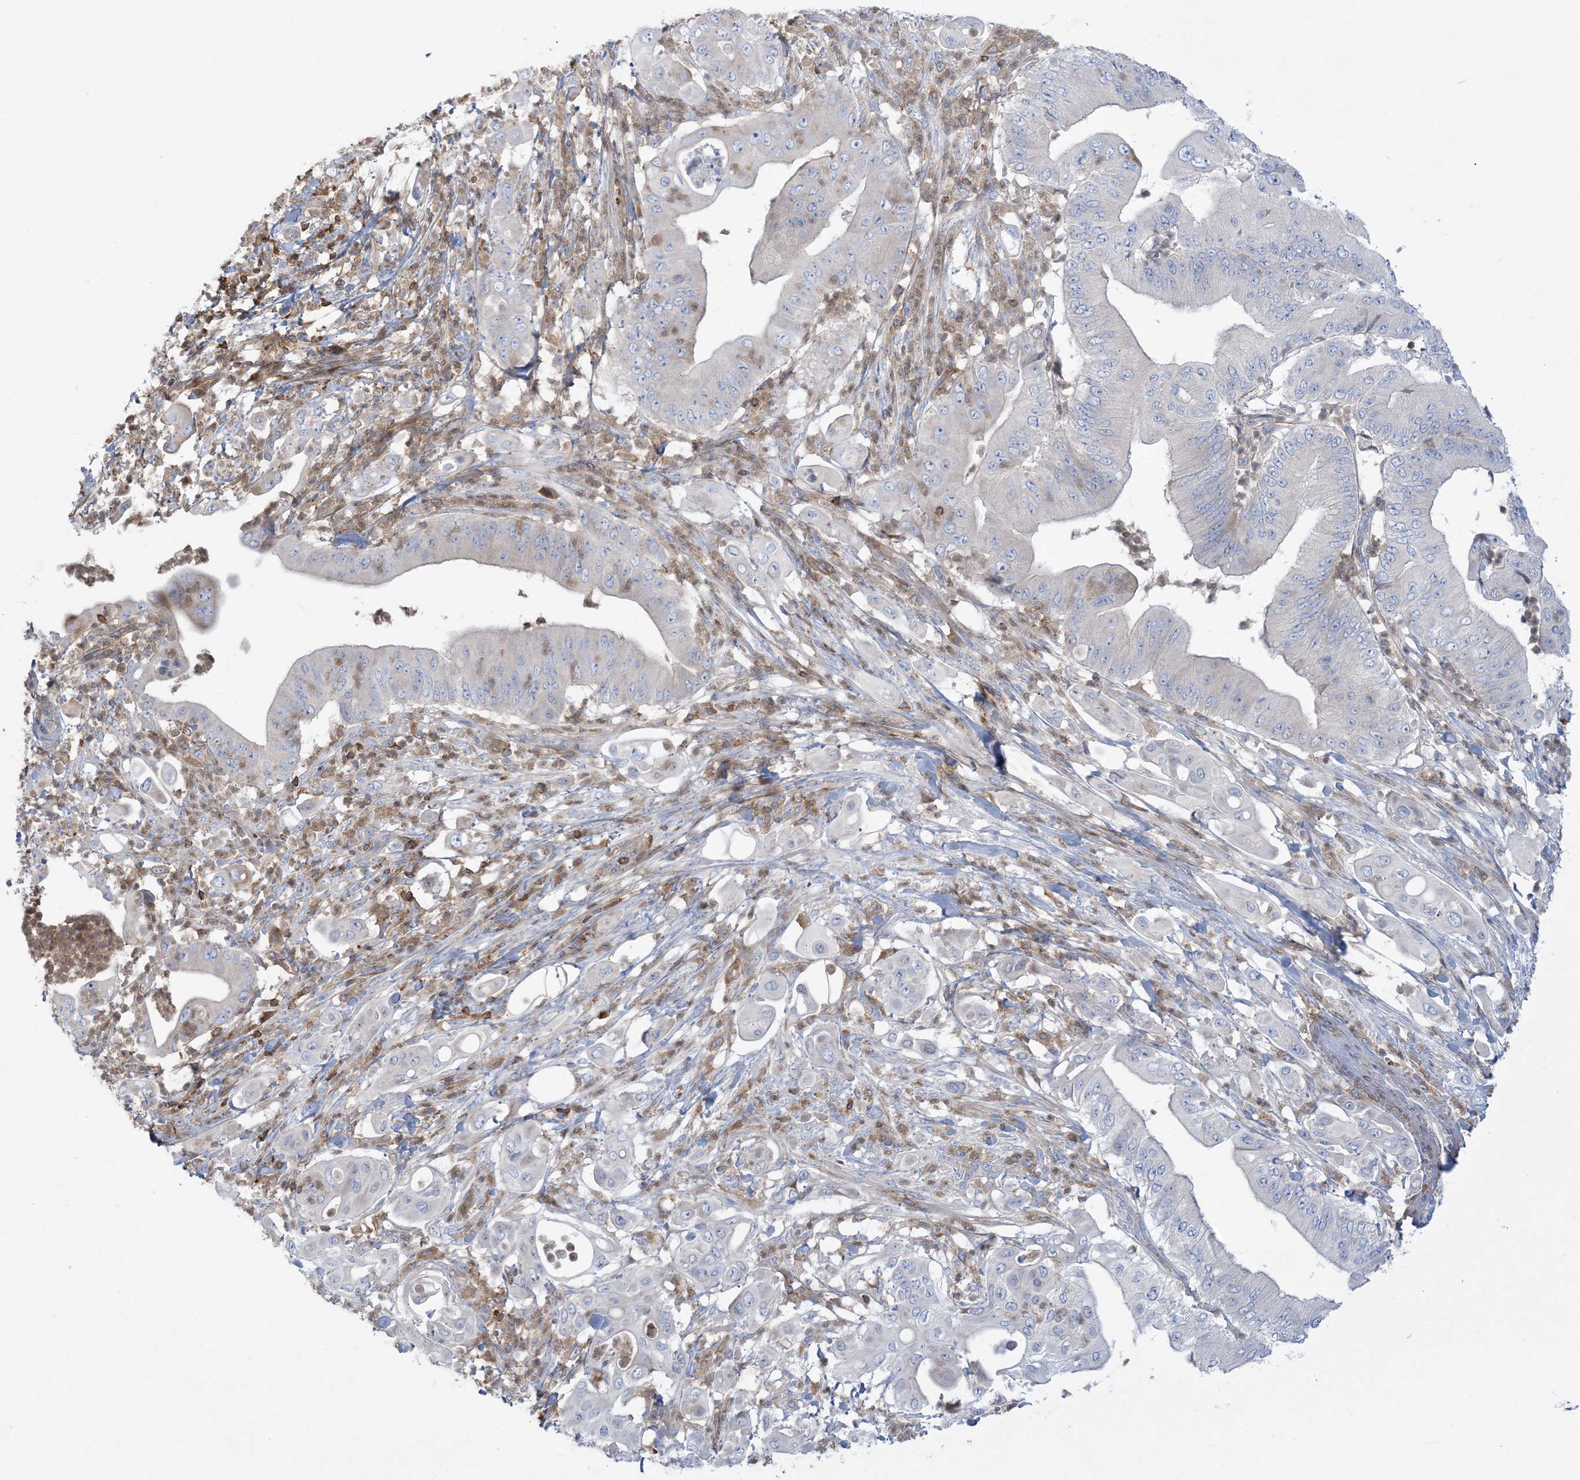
{"staining": {"intensity": "negative", "quantity": "none", "location": "none"}, "tissue": "pancreatic cancer", "cell_type": "Tumor cells", "image_type": "cancer", "snomed": [{"axis": "morphology", "description": "Adenocarcinoma, NOS"}, {"axis": "topography", "description": "Pancreas"}], "caption": "The photomicrograph shows no staining of tumor cells in pancreatic cancer.", "gene": "ARHGAP30", "patient": {"sex": "female", "age": 77}}